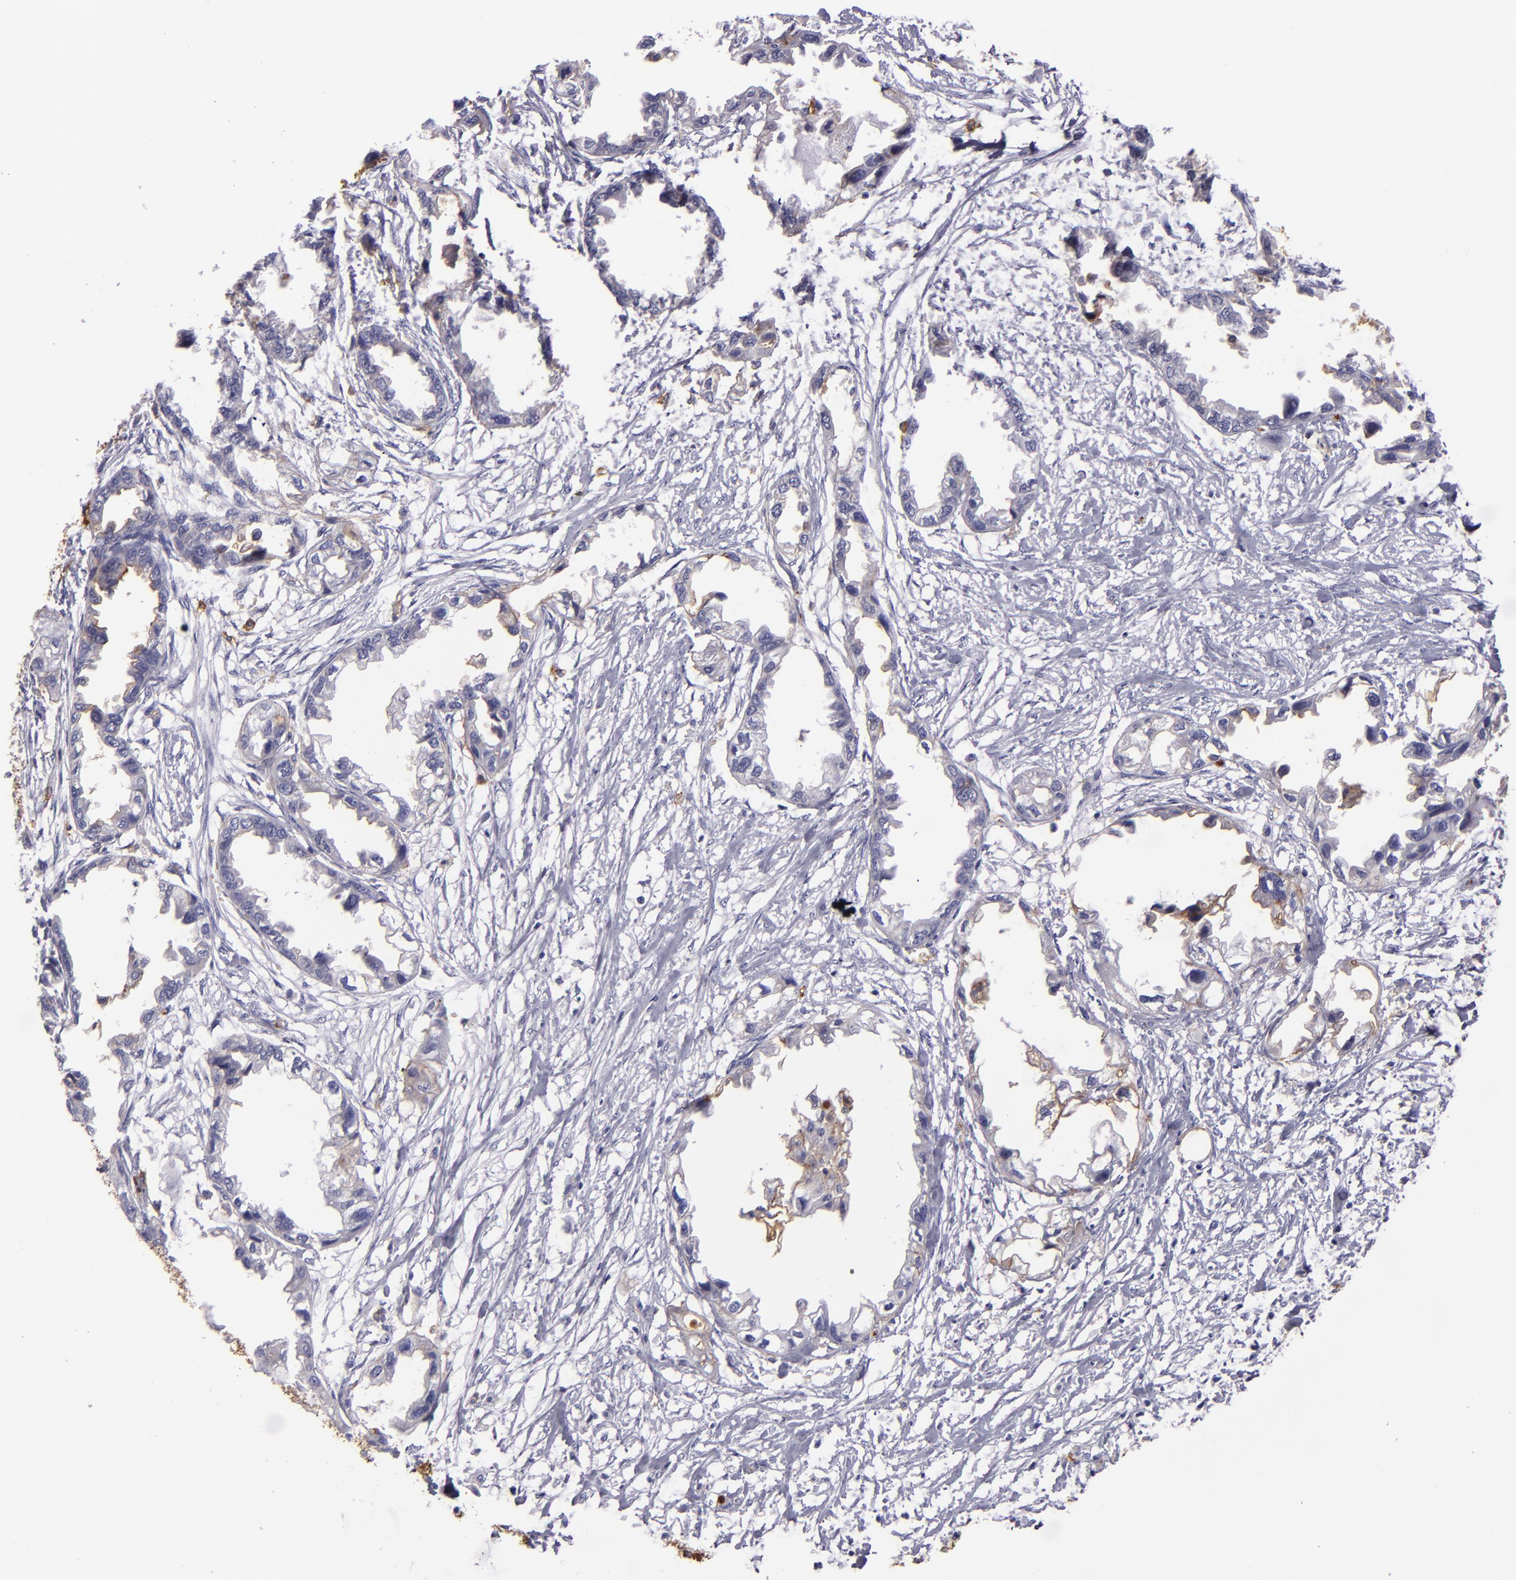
{"staining": {"intensity": "negative", "quantity": "none", "location": "none"}, "tissue": "endometrial cancer", "cell_type": "Tumor cells", "image_type": "cancer", "snomed": [{"axis": "morphology", "description": "Adenocarcinoma, NOS"}, {"axis": "topography", "description": "Endometrium"}], "caption": "IHC of human endometrial cancer demonstrates no expression in tumor cells.", "gene": "CD9", "patient": {"sex": "female", "age": 67}}